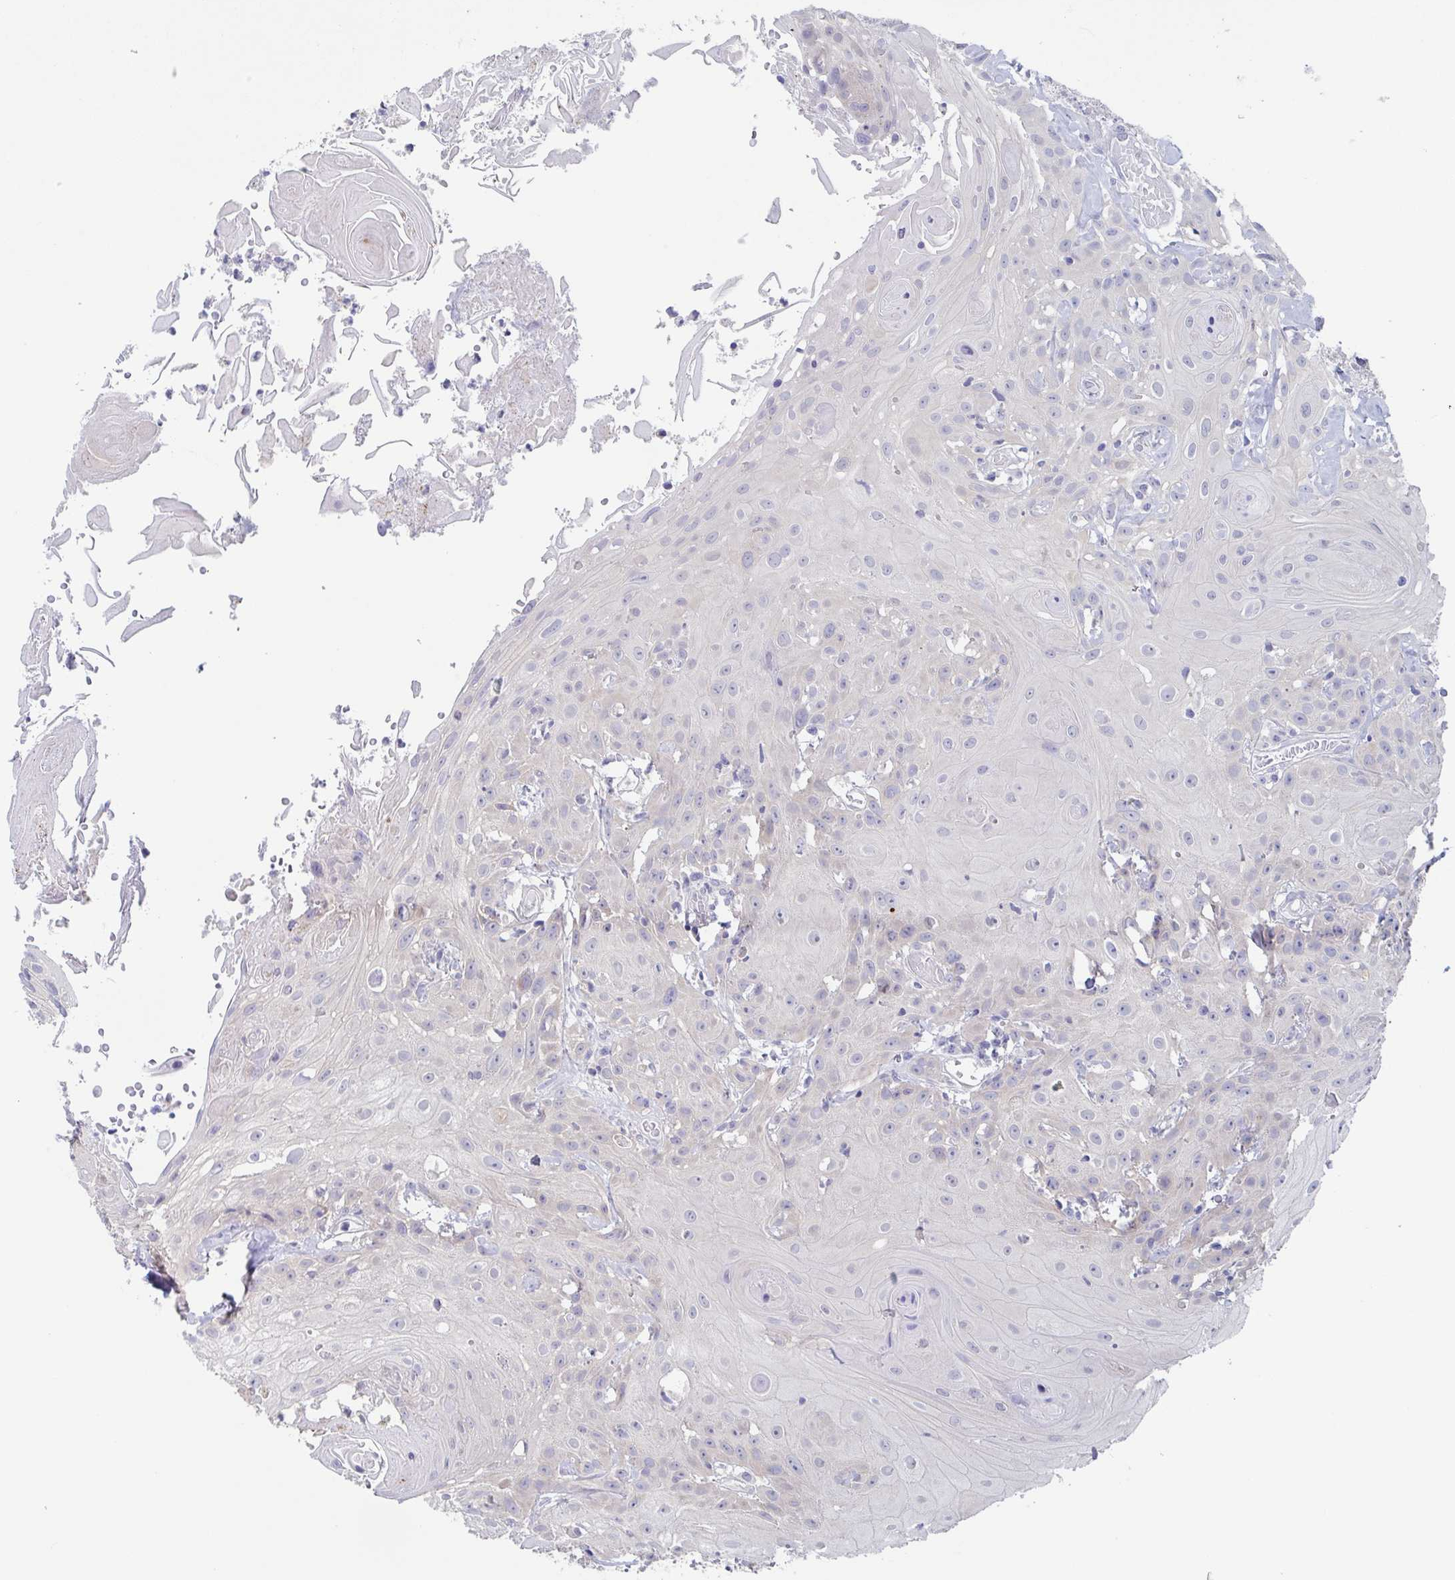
{"staining": {"intensity": "negative", "quantity": "none", "location": "none"}, "tissue": "head and neck cancer", "cell_type": "Tumor cells", "image_type": "cancer", "snomed": [{"axis": "morphology", "description": "Squamous cell carcinoma, NOS"}, {"axis": "topography", "description": "Skin"}, {"axis": "topography", "description": "Head-Neck"}], "caption": "This is an immunohistochemistry (IHC) image of human head and neck squamous cell carcinoma. There is no positivity in tumor cells.", "gene": "CHMP5", "patient": {"sex": "male", "age": 80}}